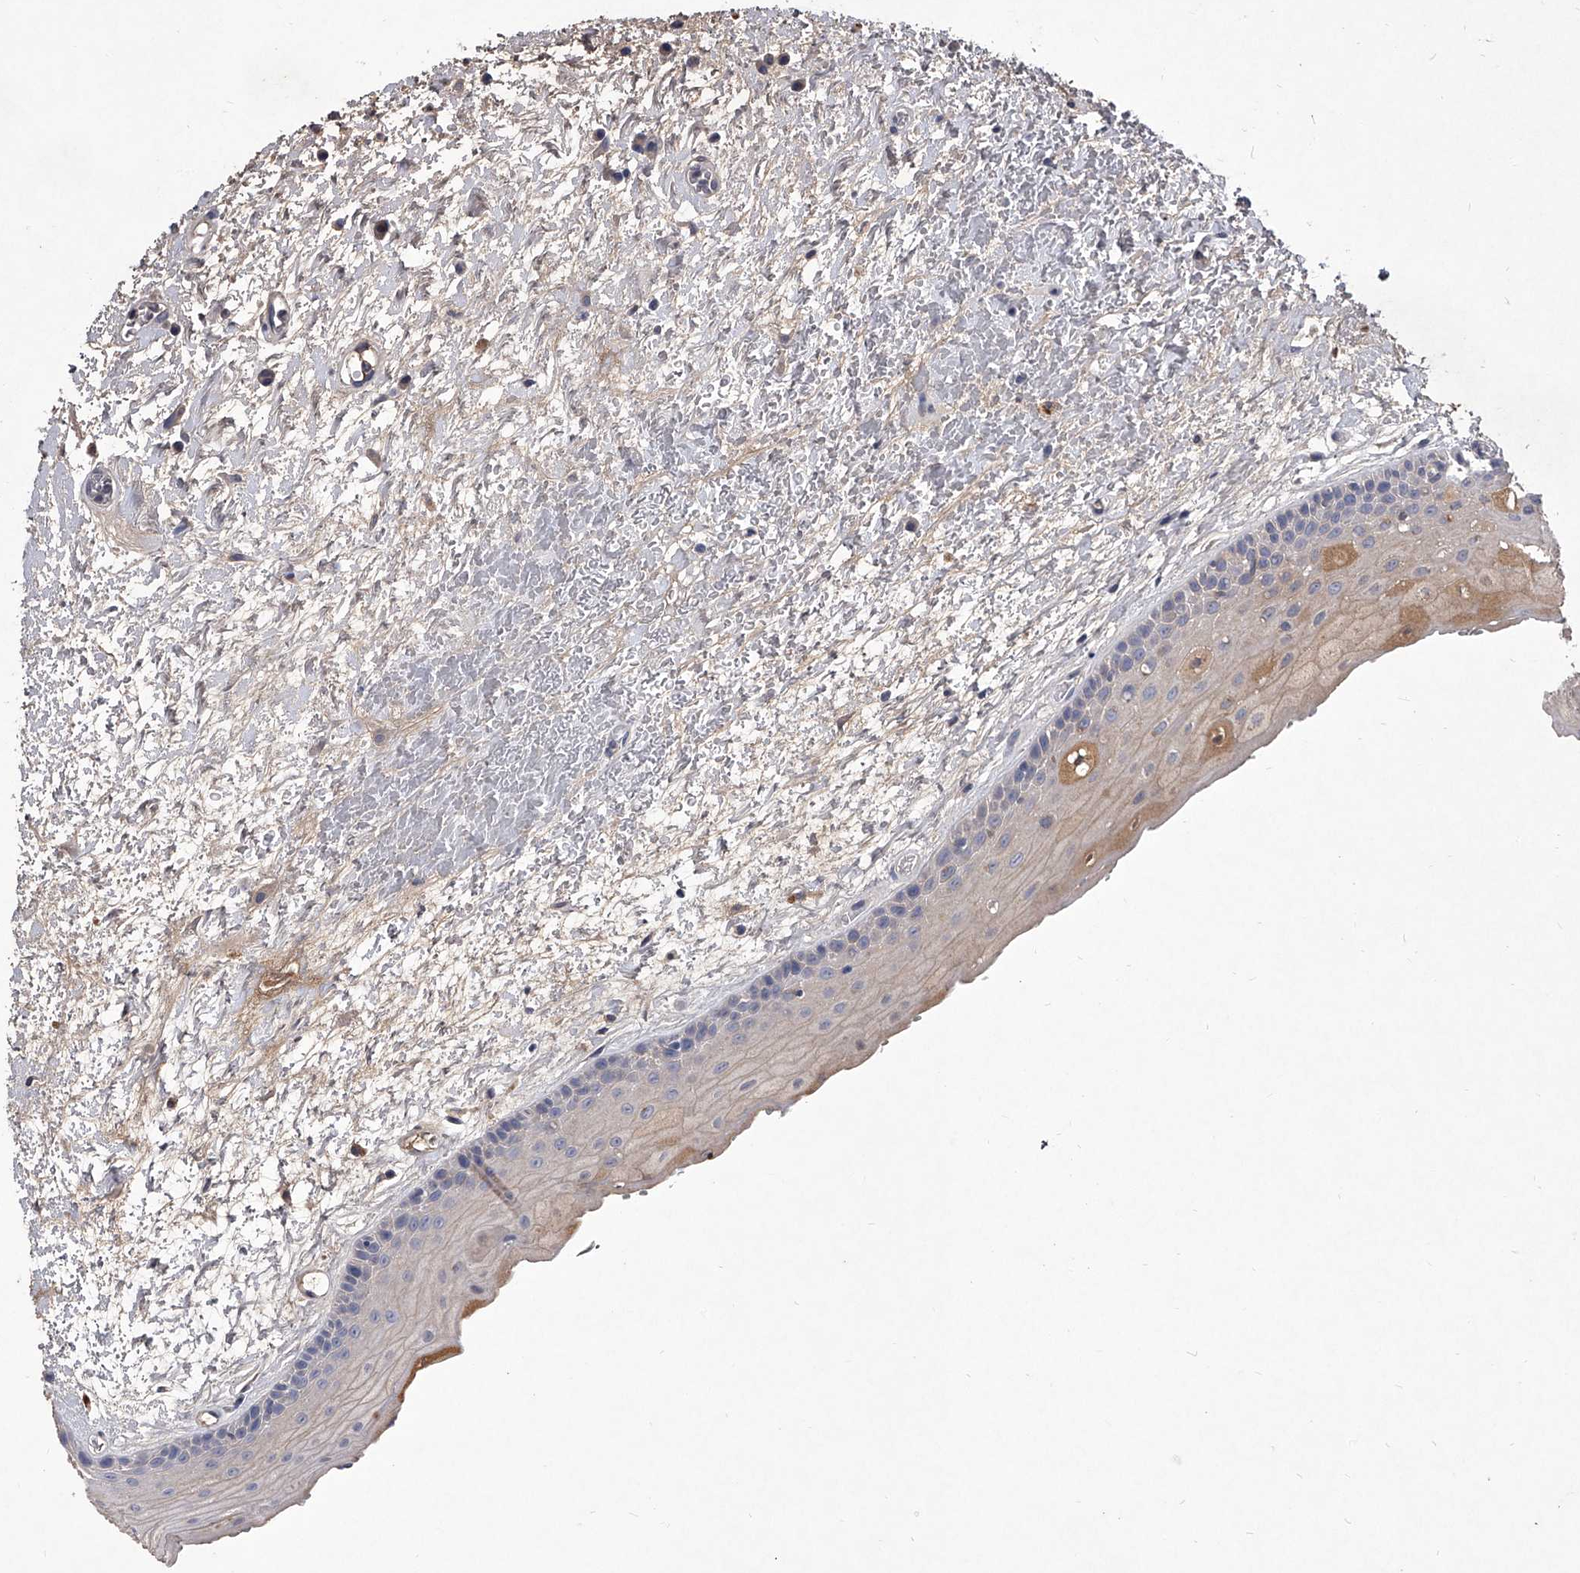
{"staining": {"intensity": "weak", "quantity": "<25%", "location": "cytoplasmic/membranous"}, "tissue": "oral mucosa", "cell_type": "Squamous epithelial cells", "image_type": "normal", "snomed": [{"axis": "morphology", "description": "Normal tissue, NOS"}, {"axis": "topography", "description": "Oral tissue"}], "caption": "Immunohistochemistry histopathology image of normal oral mucosa: oral mucosa stained with DAB reveals no significant protein staining in squamous epithelial cells.", "gene": "C5", "patient": {"sex": "female", "age": 76}}